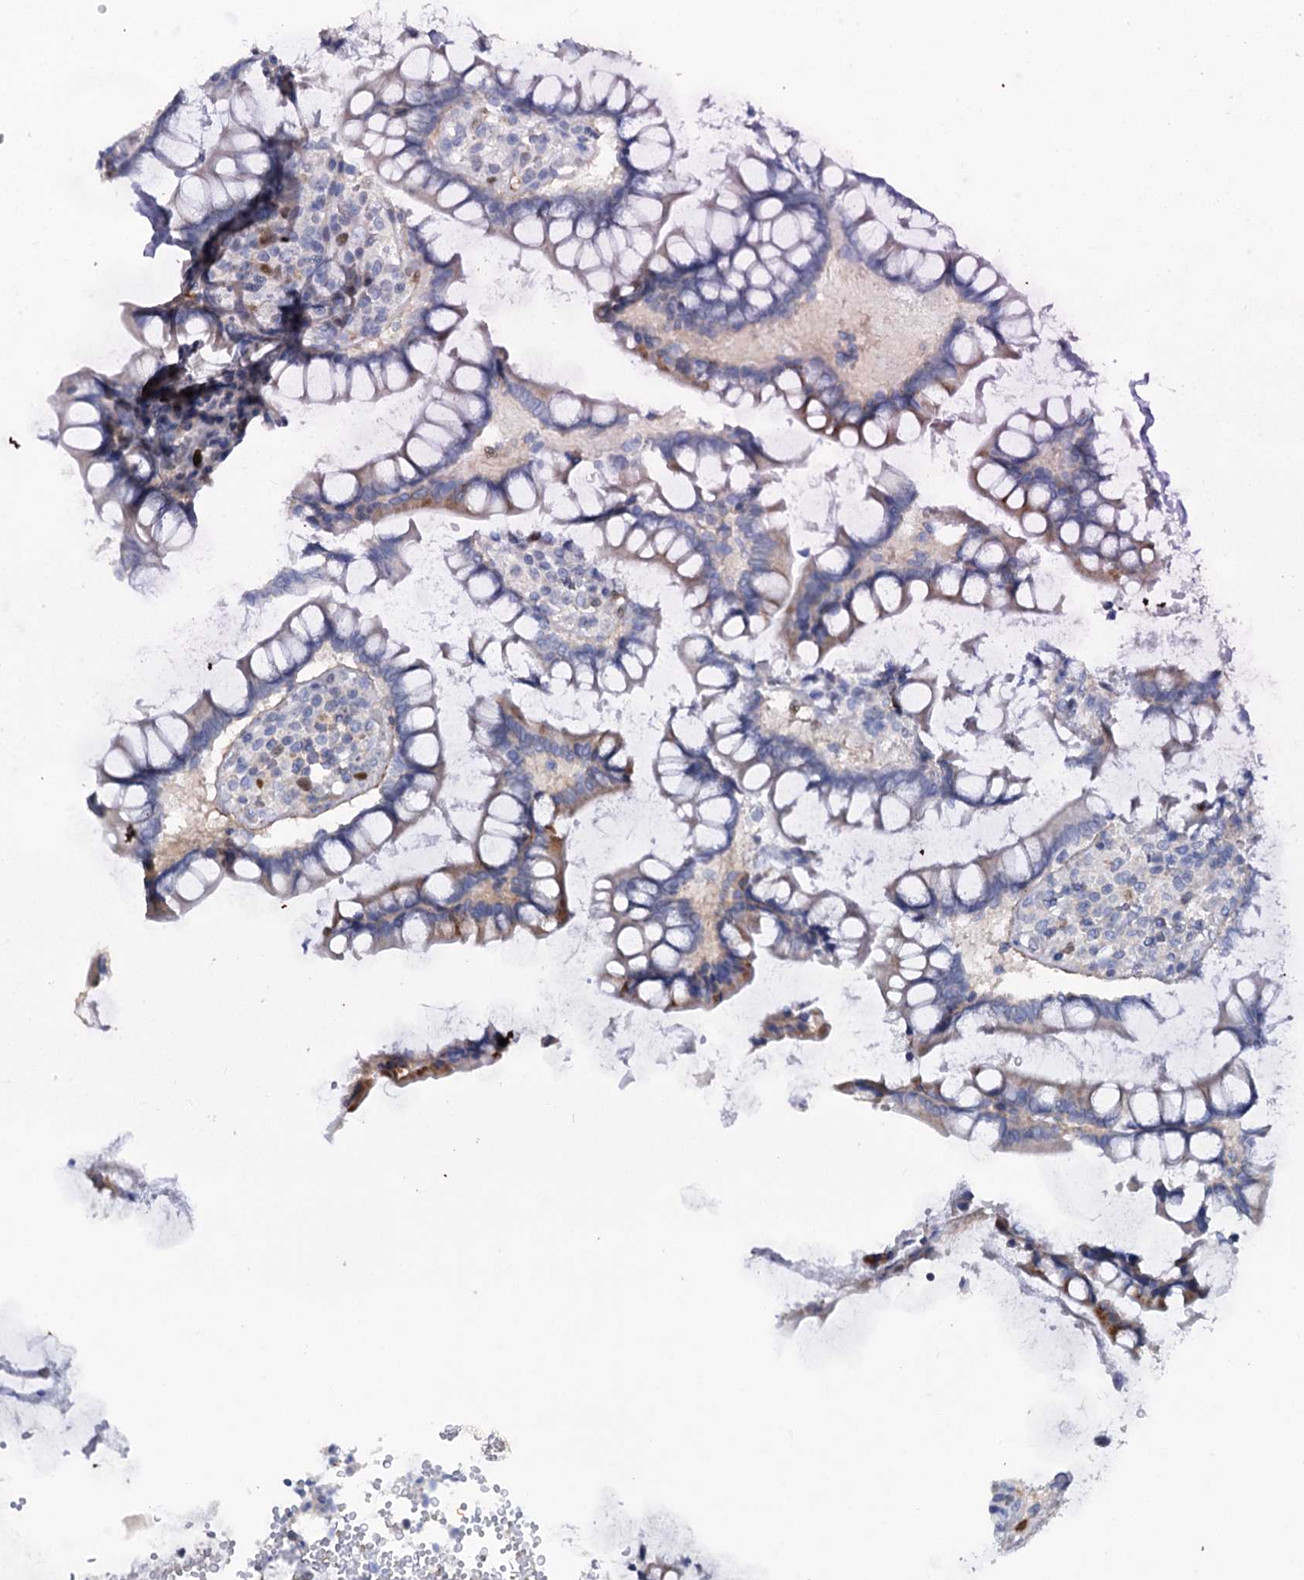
{"staining": {"intensity": "negative", "quantity": "none", "location": "none"}, "tissue": "colon", "cell_type": "Endothelial cells", "image_type": "normal", "snomed": [{"axis": "morphology", "description": "Normal tissue, NOS"}, {"axis": "topography", "description": "Colon"}], "caption": "The image exhibits no staining of endothelial cells in normal colon. The staining was performed using DAB (3,3'-diaminobenzidine) to visualize the protein expression in brown, while the nuclei were stained in blue with hematoxylin (Magnification: 20x).", "gene": "FAM111B", "patient": {"sex": "female", "age": 79}}